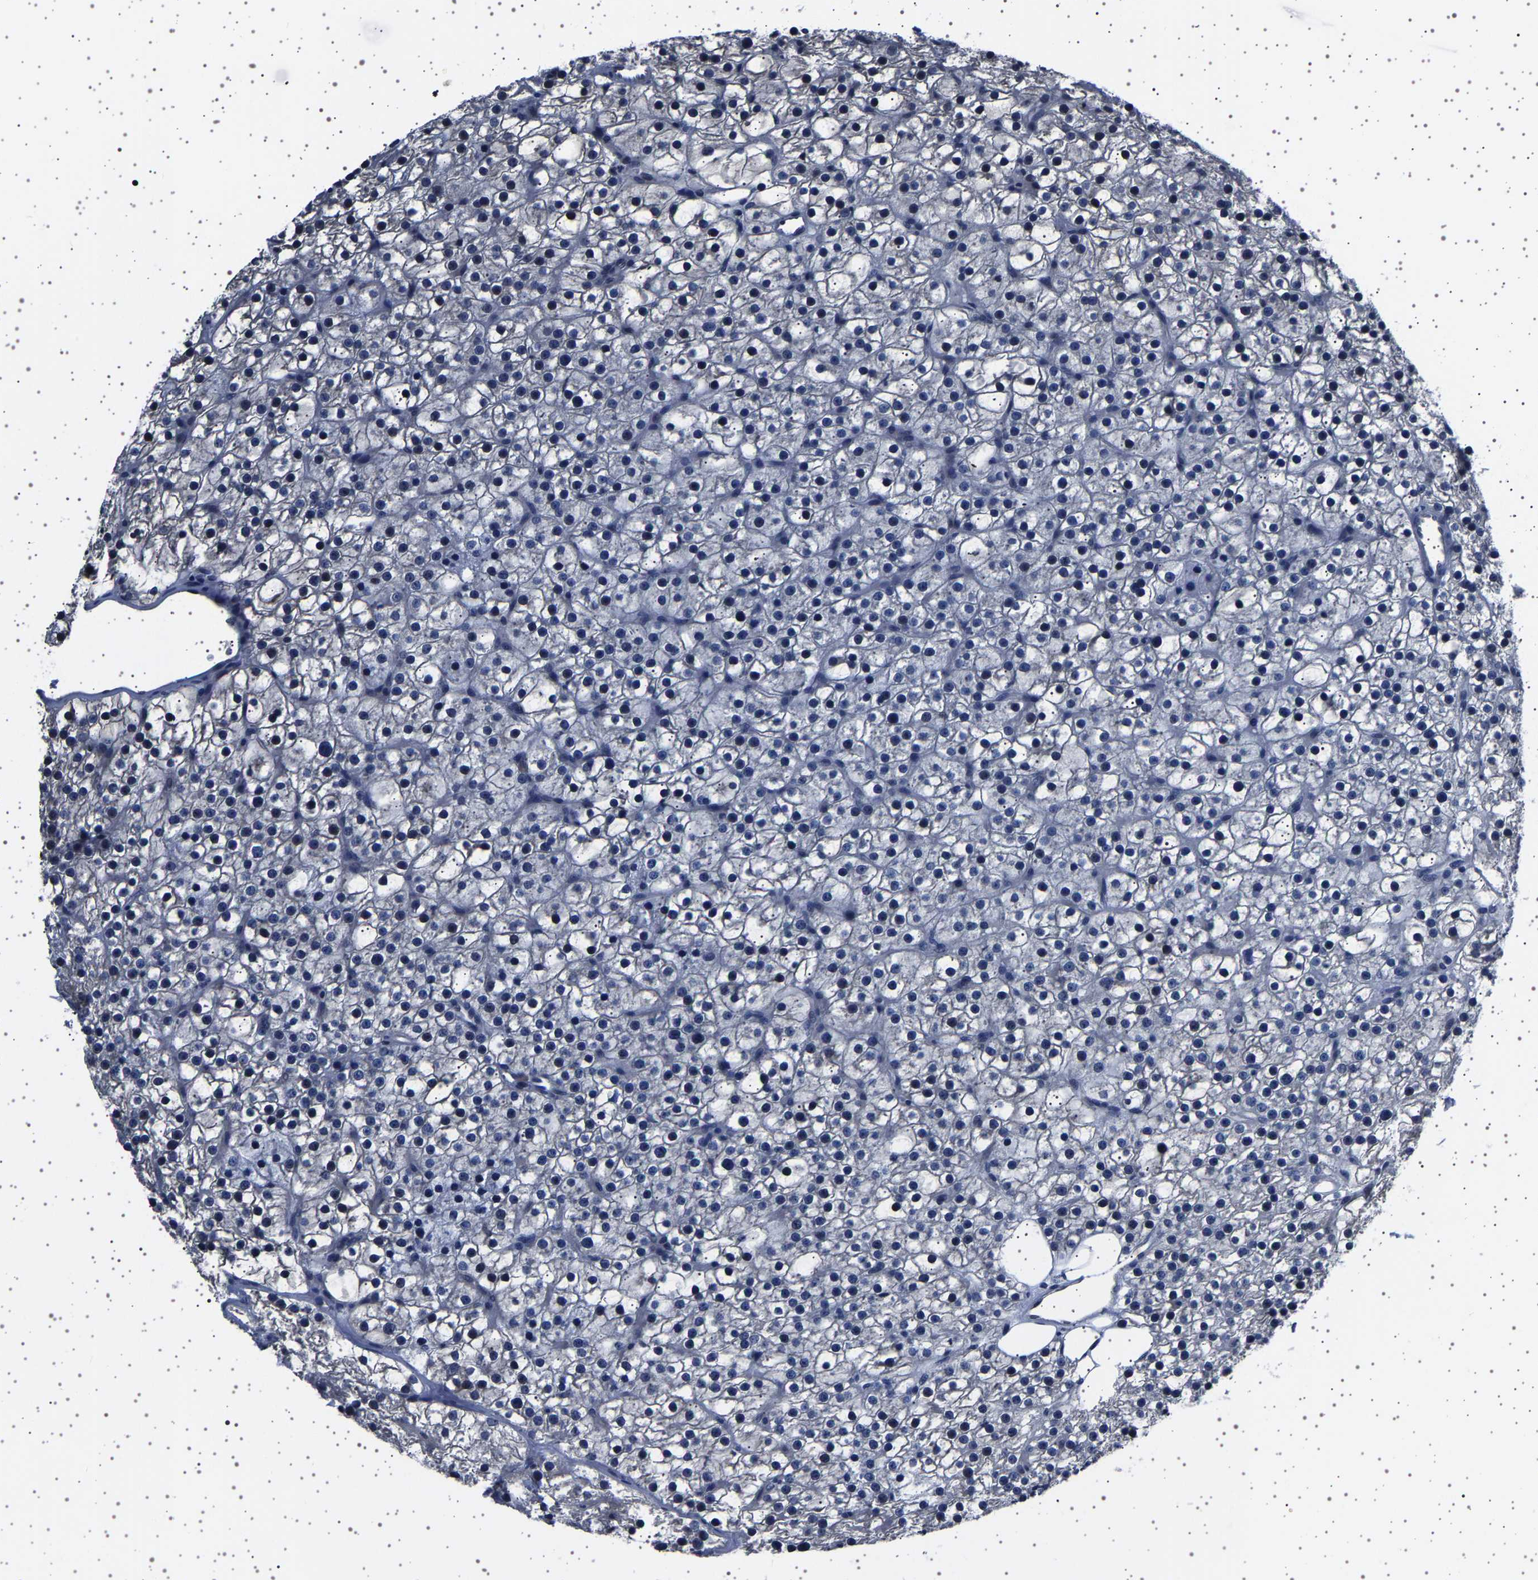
{"staining": {"intensity": "negative", "quantity": "none", "location": "none"}, "tissue": "parathyroid gland", "cell_type": "Glandular cells", "image_type": "normal", "snomed": [{"axis": "morphology", "description": "Normal tissue, NOS"}, {"axis": "morphology", "description": "Adenoma, NOS"}, {"axis": "topography", "description": "Parathyroid gland"}], "caption": "The image reveals no significant expression in glandular cells of parathyroid gland.", "gene": "IL10RB", "patient": {"sex": "female", "age": 70}}